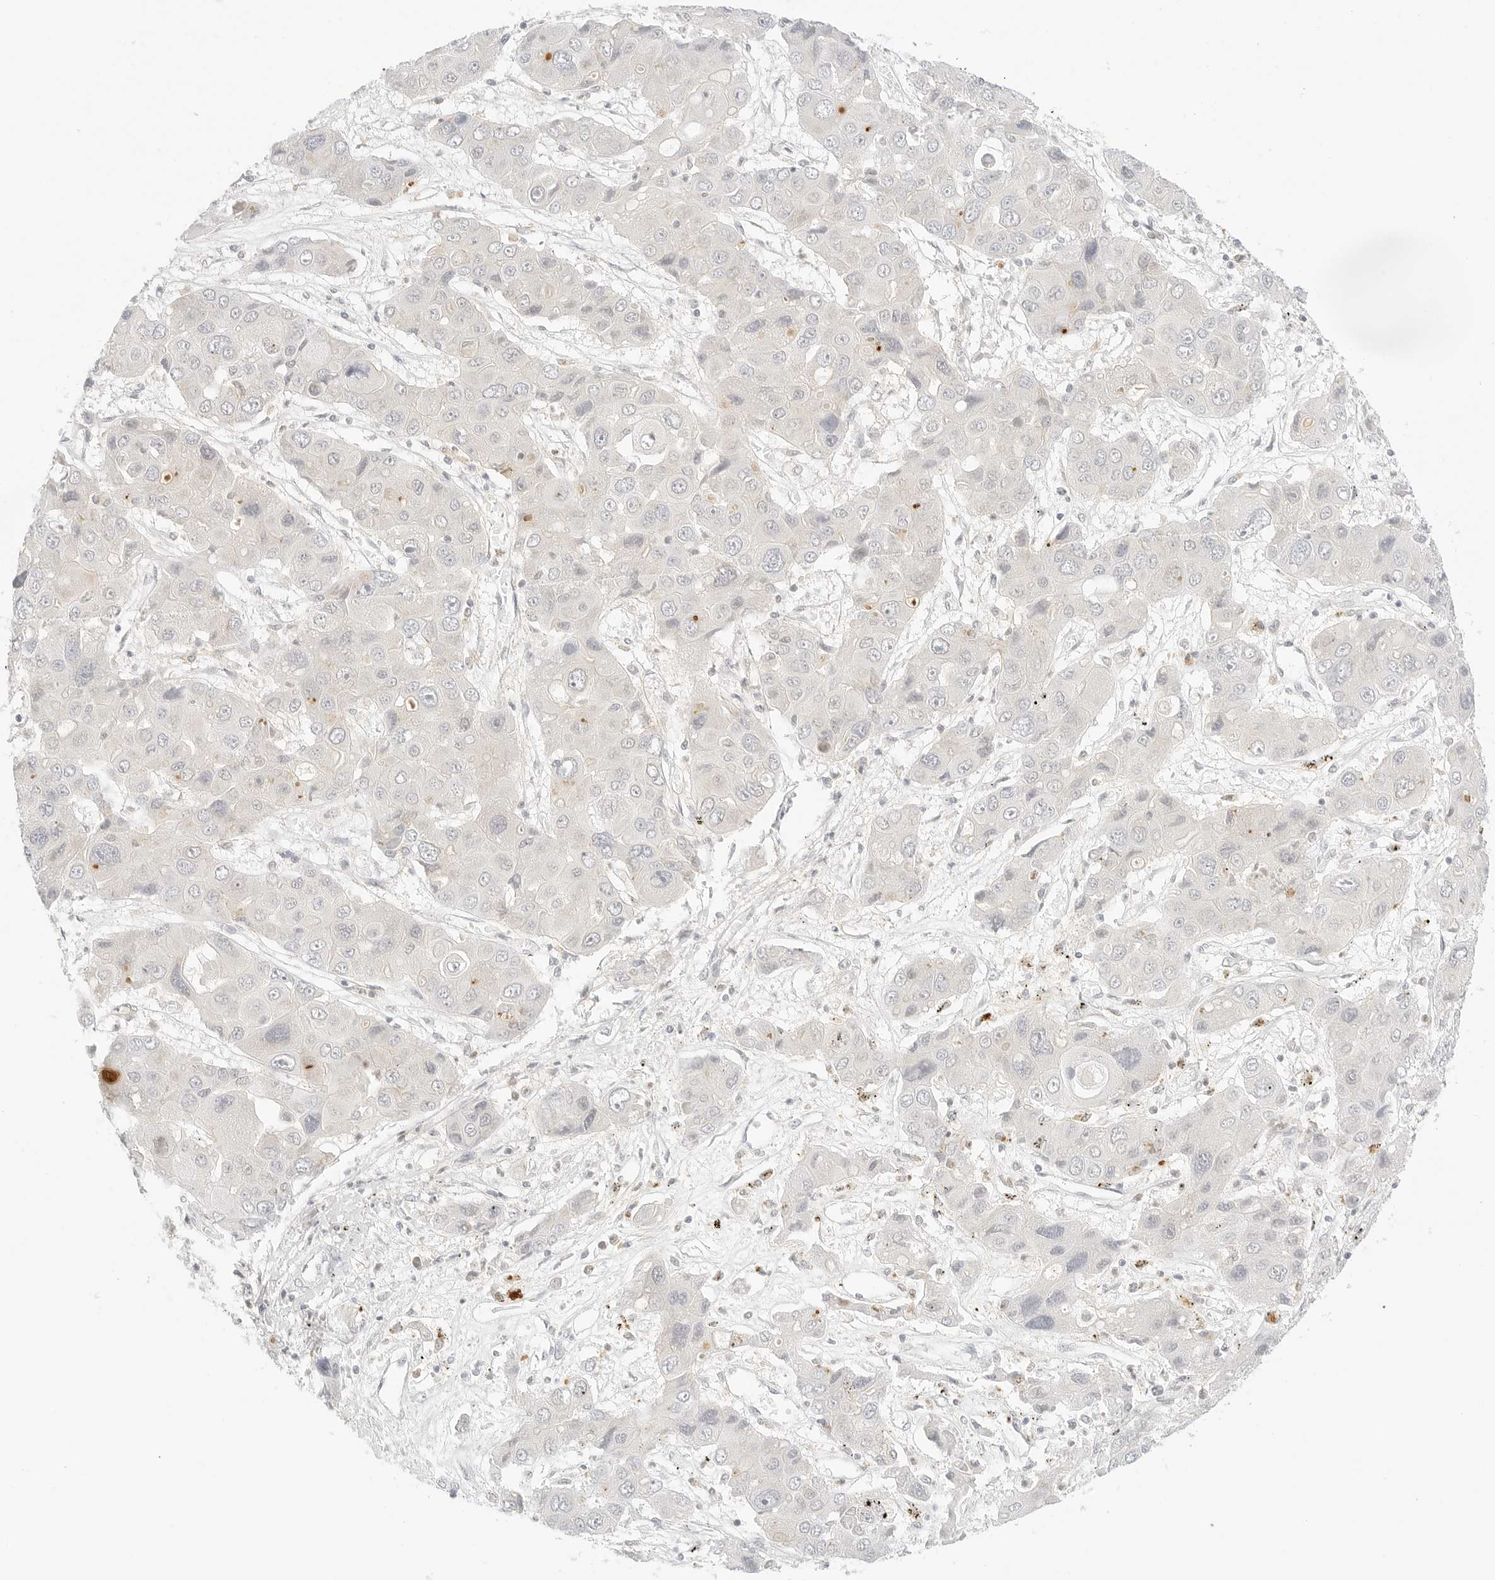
{"staining": {"intensity": "negative", "quantity": "none", "location": "none"}, "tissue": "liver cancer", "cell_type": "Tumor cells", "image_type": "cancer", "snomed": [{"axis": "morphology", "description": "Cholangiocarcinoma"}, {"axis": "topography", "description": "Liver"}], "caption": "This is a image of immunohistochemistry staining of cholangiocarcinoma (liver), which shows no staining in tumor cells.", "gene": "GNAS", "patient": {"sex": "male", "age": 67}}